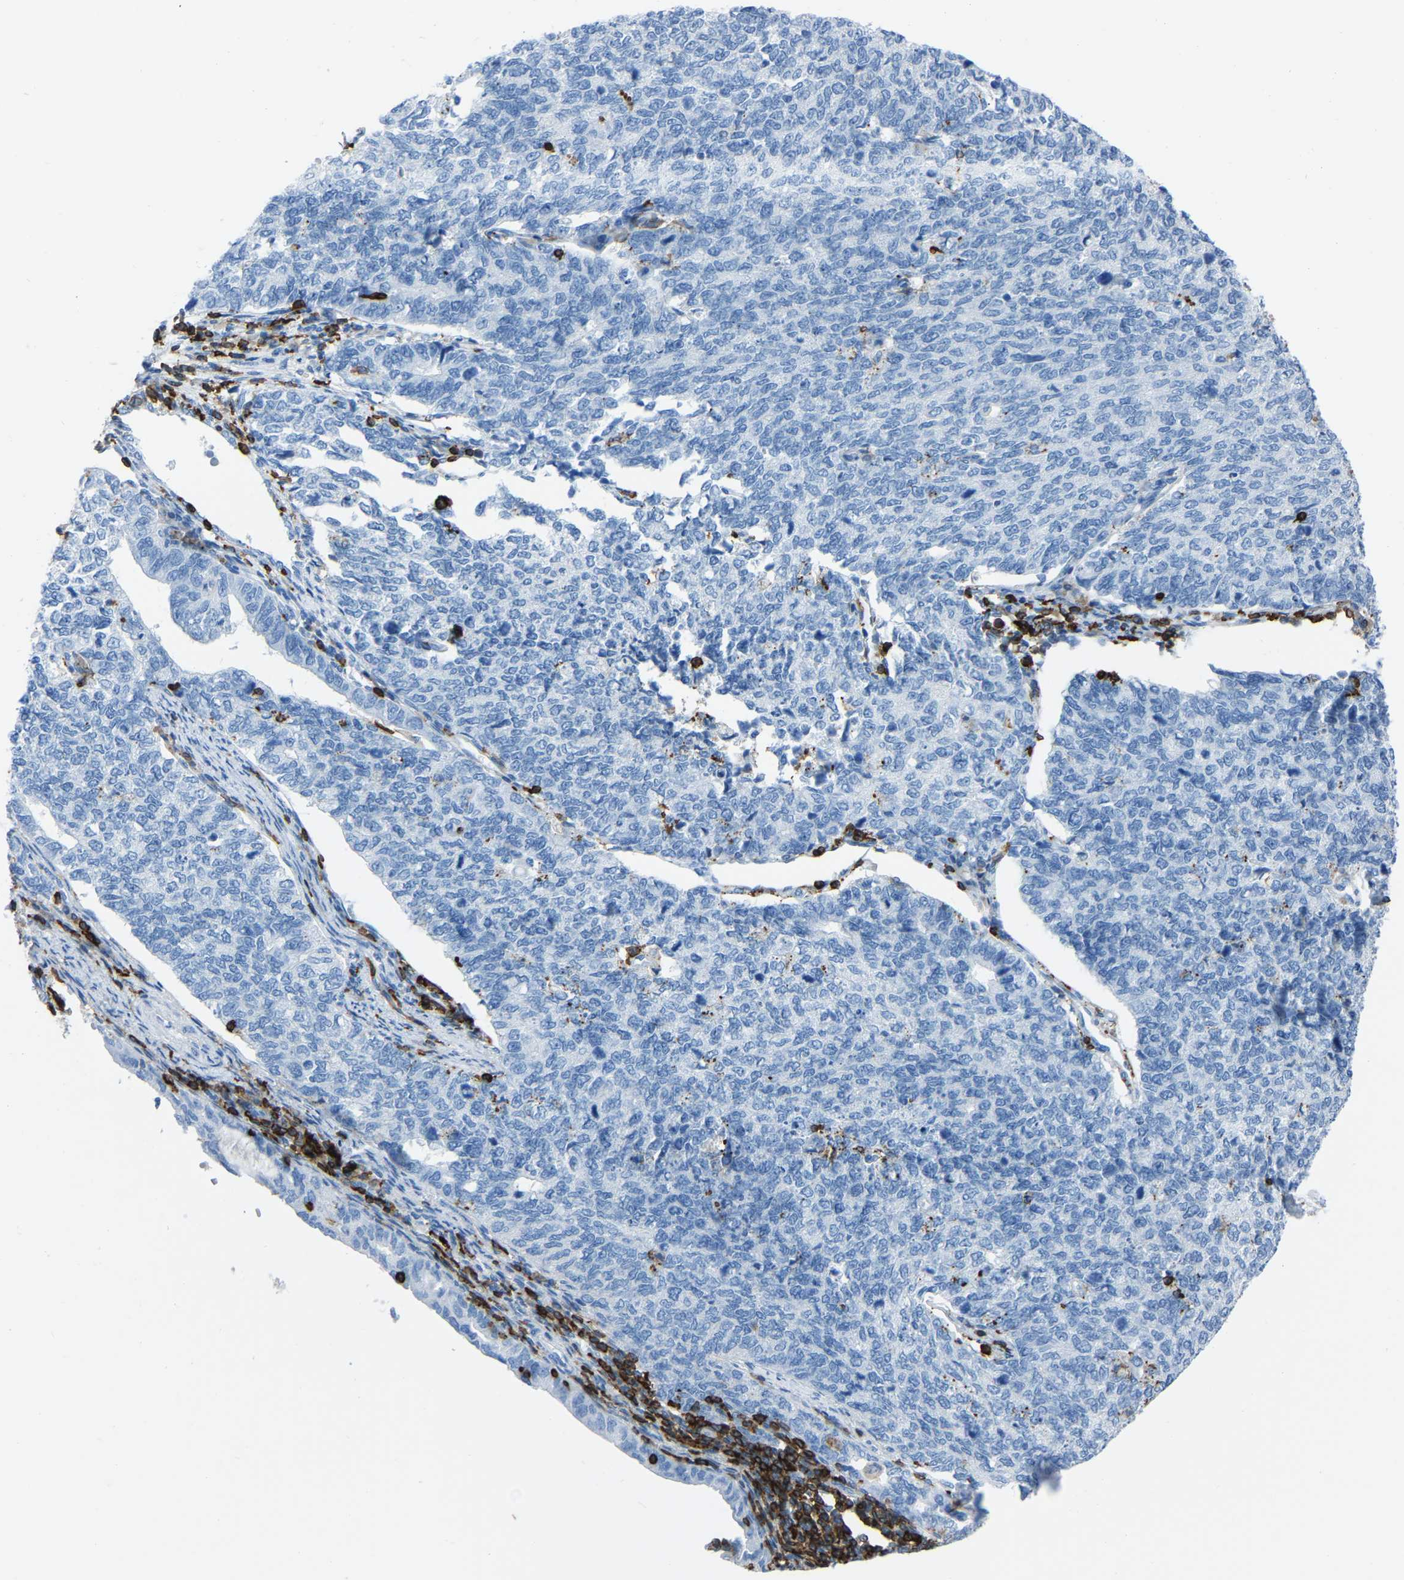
{"staining": {"intensity": "negative", "quantity": "none", "location": "none"}, "tissue": "cervical cancer", "cell_type": "Tumor cells", "image_type": "cancer", "snomed": [{"axis": "morphology", "description": "Squamous cell carcinoma, NOS"}, {"axis": "topography", "description": "Cervix"}], "caption": "Tumor cells are negative for brown protein staining in cervical squamous cell carcinoma. (DAB (3,3'-diaminobenzidine) immunohistochemistry visualized using brightfield microscopy, high magnification).", "gene": "LSP1", "patient": {"sex": "female", "age": 63}}